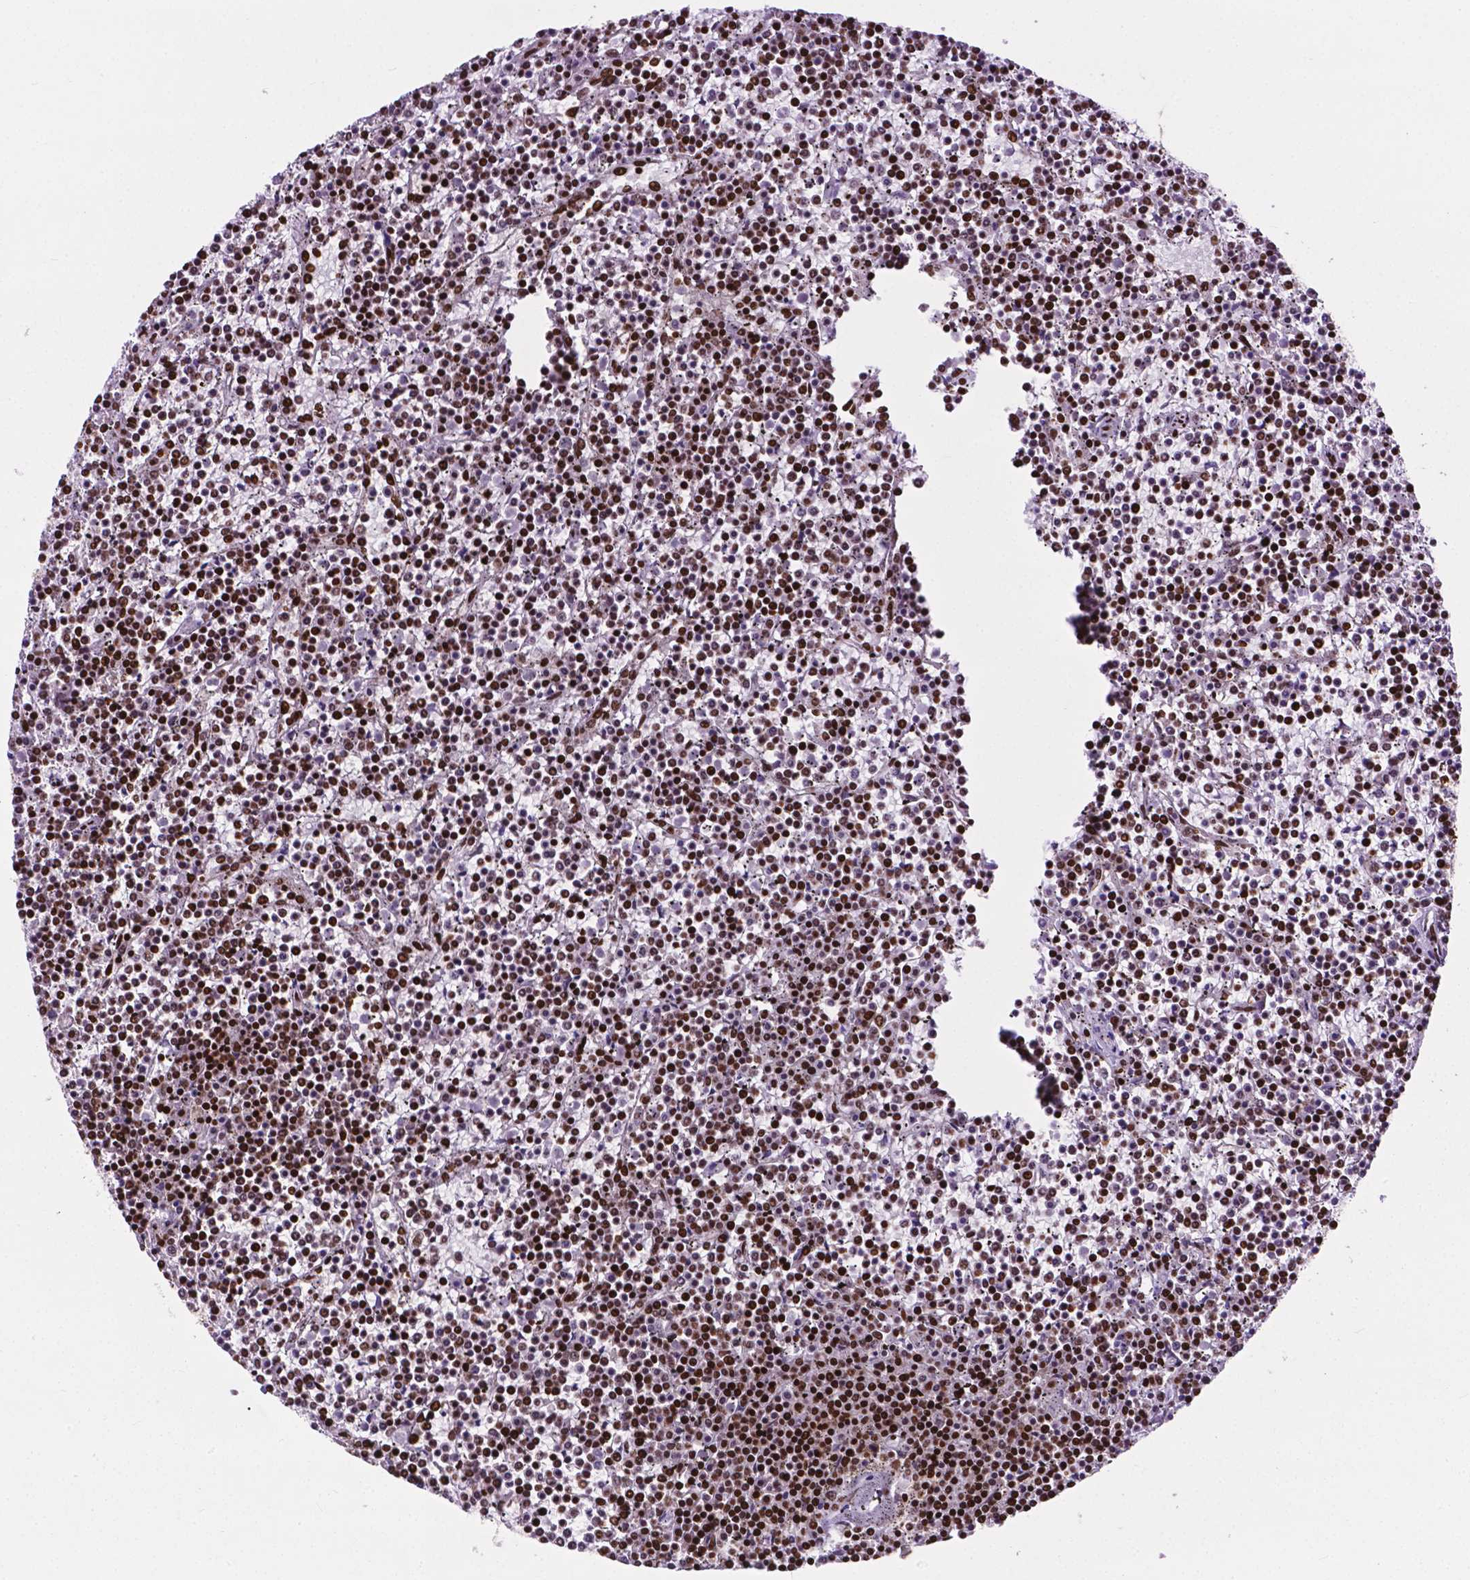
{"staining": {"intensity": "strong", "quantity": ">75%", "location": "nuclear"}, "tissue": "lymphoma", "cell_type": "Tumor cells", "image_type": "cancer", "snomed": [{"axis": "morphology", "description": "Malignant lymphoma, non-Hodgkin's type, Low grade"}, {"axis": "topography", "description": "Spleen"}], "caption": "Immunohistochemical staining of human lymphoma shows high levels of strong nuclear protein expression in about >75% of tumor cells.", "gene": "SMIM5", "patient": {"sex": "female", "age": 19}}